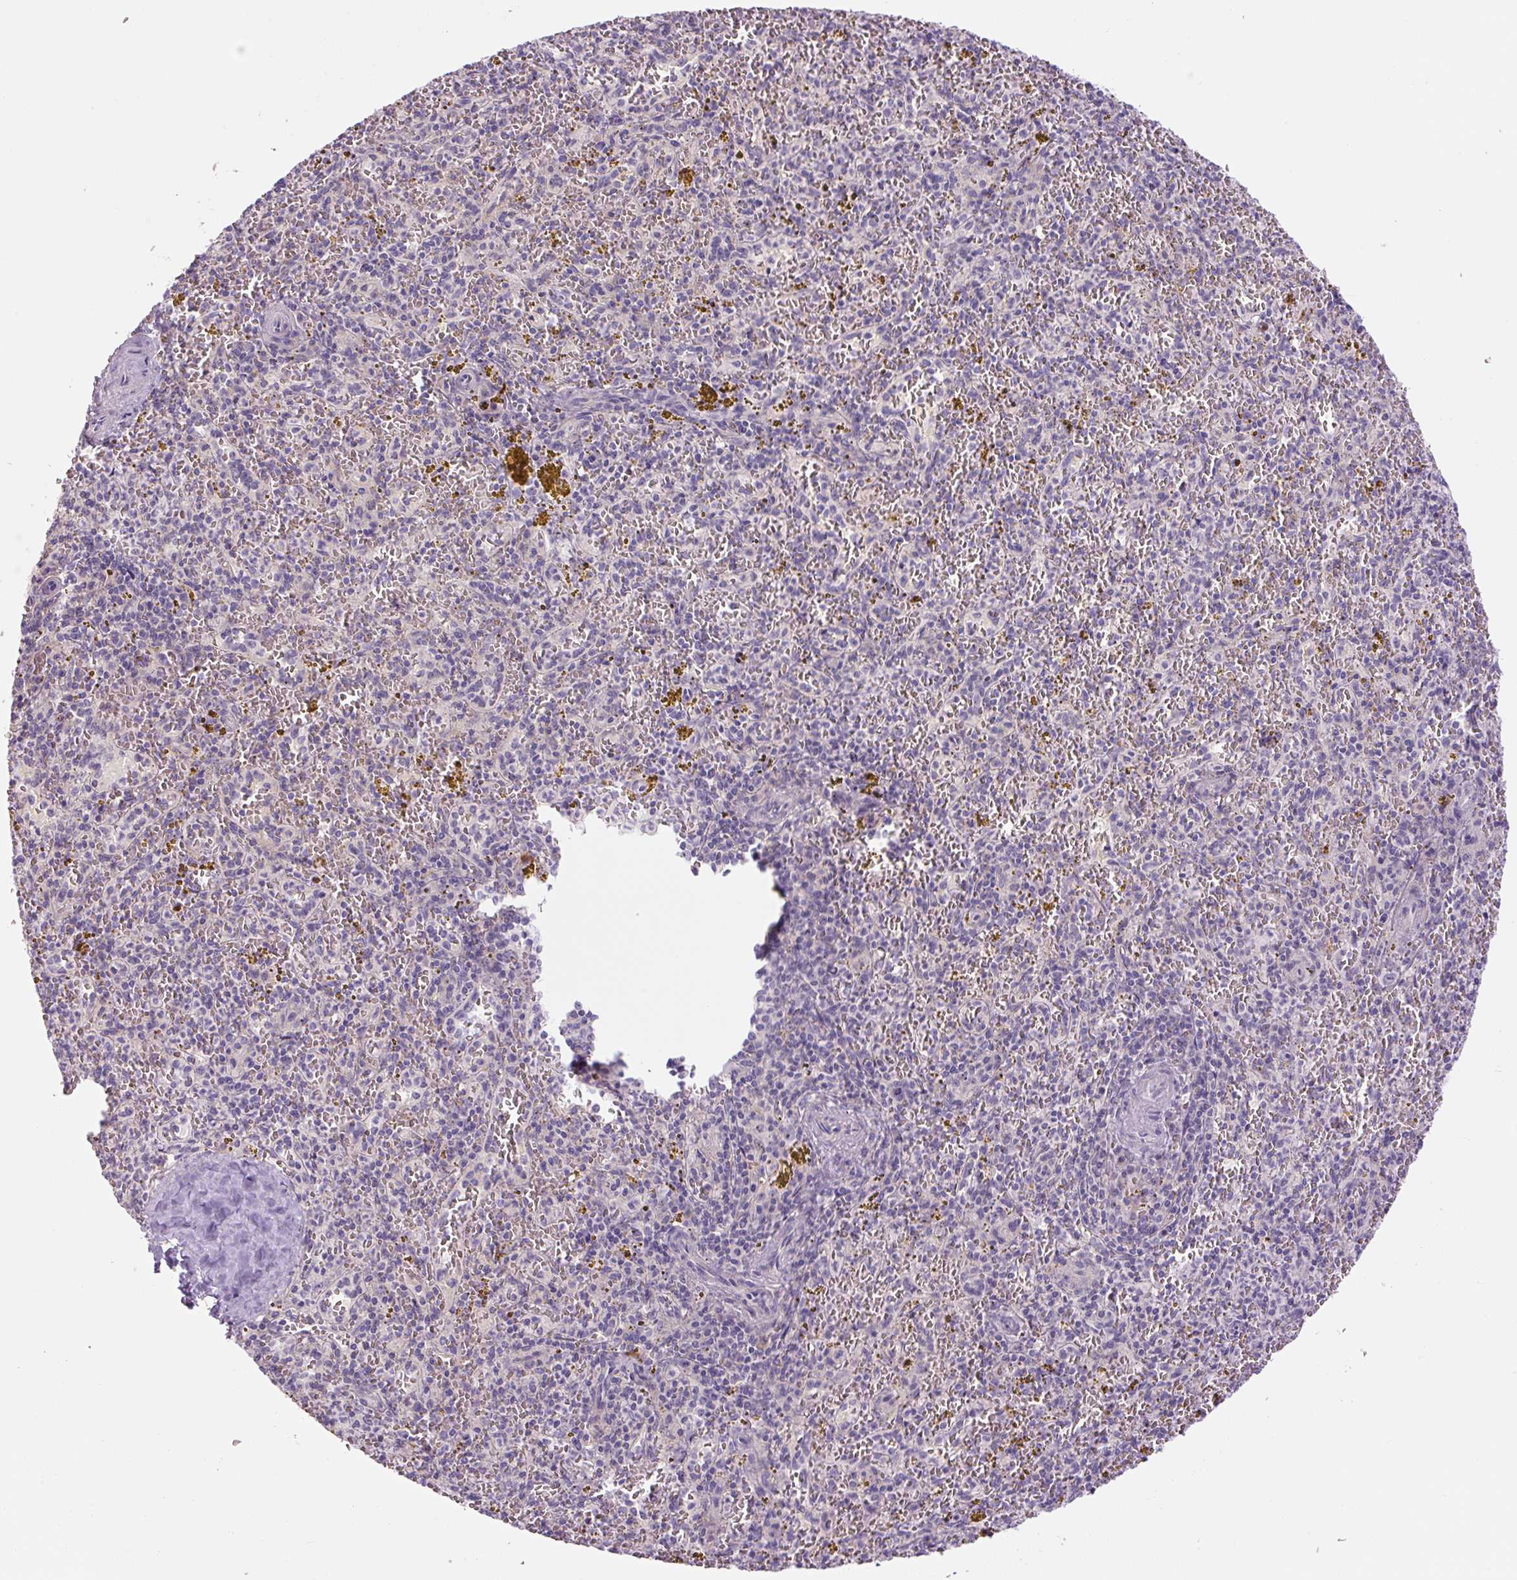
{"staining": {"intensity": "negative", "quantity": "none", "location": "none"}, "tissue": "spleen", "cell_type": "Cells in red pulp", "image_type": "normal", "snomed": [{"axis": "morphology", "description": "Normal tissue, NOS"}, {"axis": "topography", "description": "Spleen"}], "caption": "High power microscopy micrograph of an IHC photomicrograph of benign spleen, revealing no significant expression in cells in red pulp.", "gene": "TMEM151B", "patient": {"sex": "male", "age": 57}}